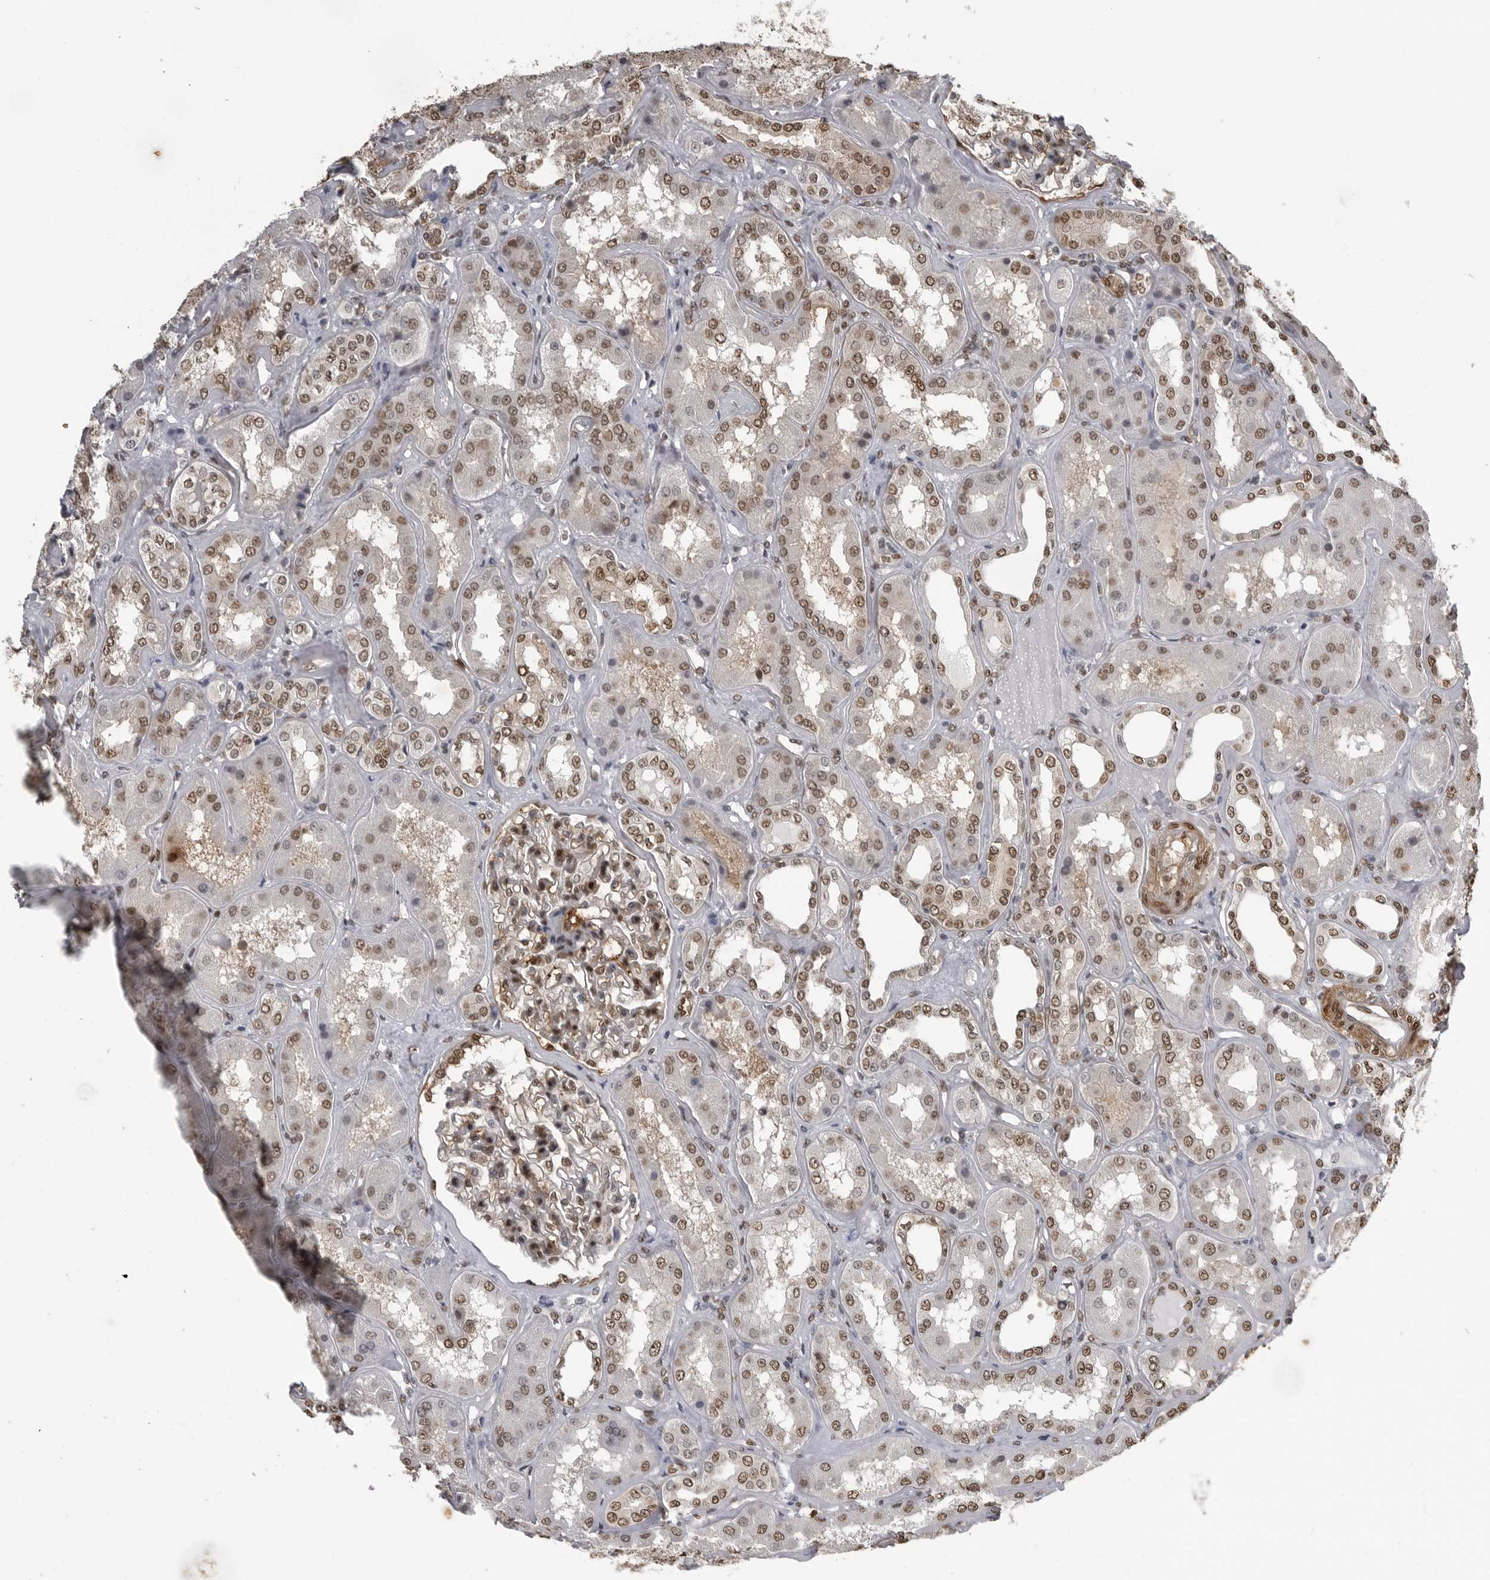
{"staining": {"intensity": "moderate", "quantity": ">75%", "location": "nuclear"}, "tissue": "kidney", "cell_type": "Cells in glomeruli", "image_type": "normal", "snomed": [{"axis": "morphology", "description": "Normal tissue, NOS"}, {"axis": "topography", "description": "Kidney"}], "caption": "Immunohistochemistry image of benign kidney: human kidney stained using immunohistochemistry (IHC) displays medium levels of moderate protein expression localized specifically in the nuclear of cells in glomeruli, appearing as a nuclear brown color.", "gene": "SMAD2", "patient": {"sex": "female", "age": 56}}